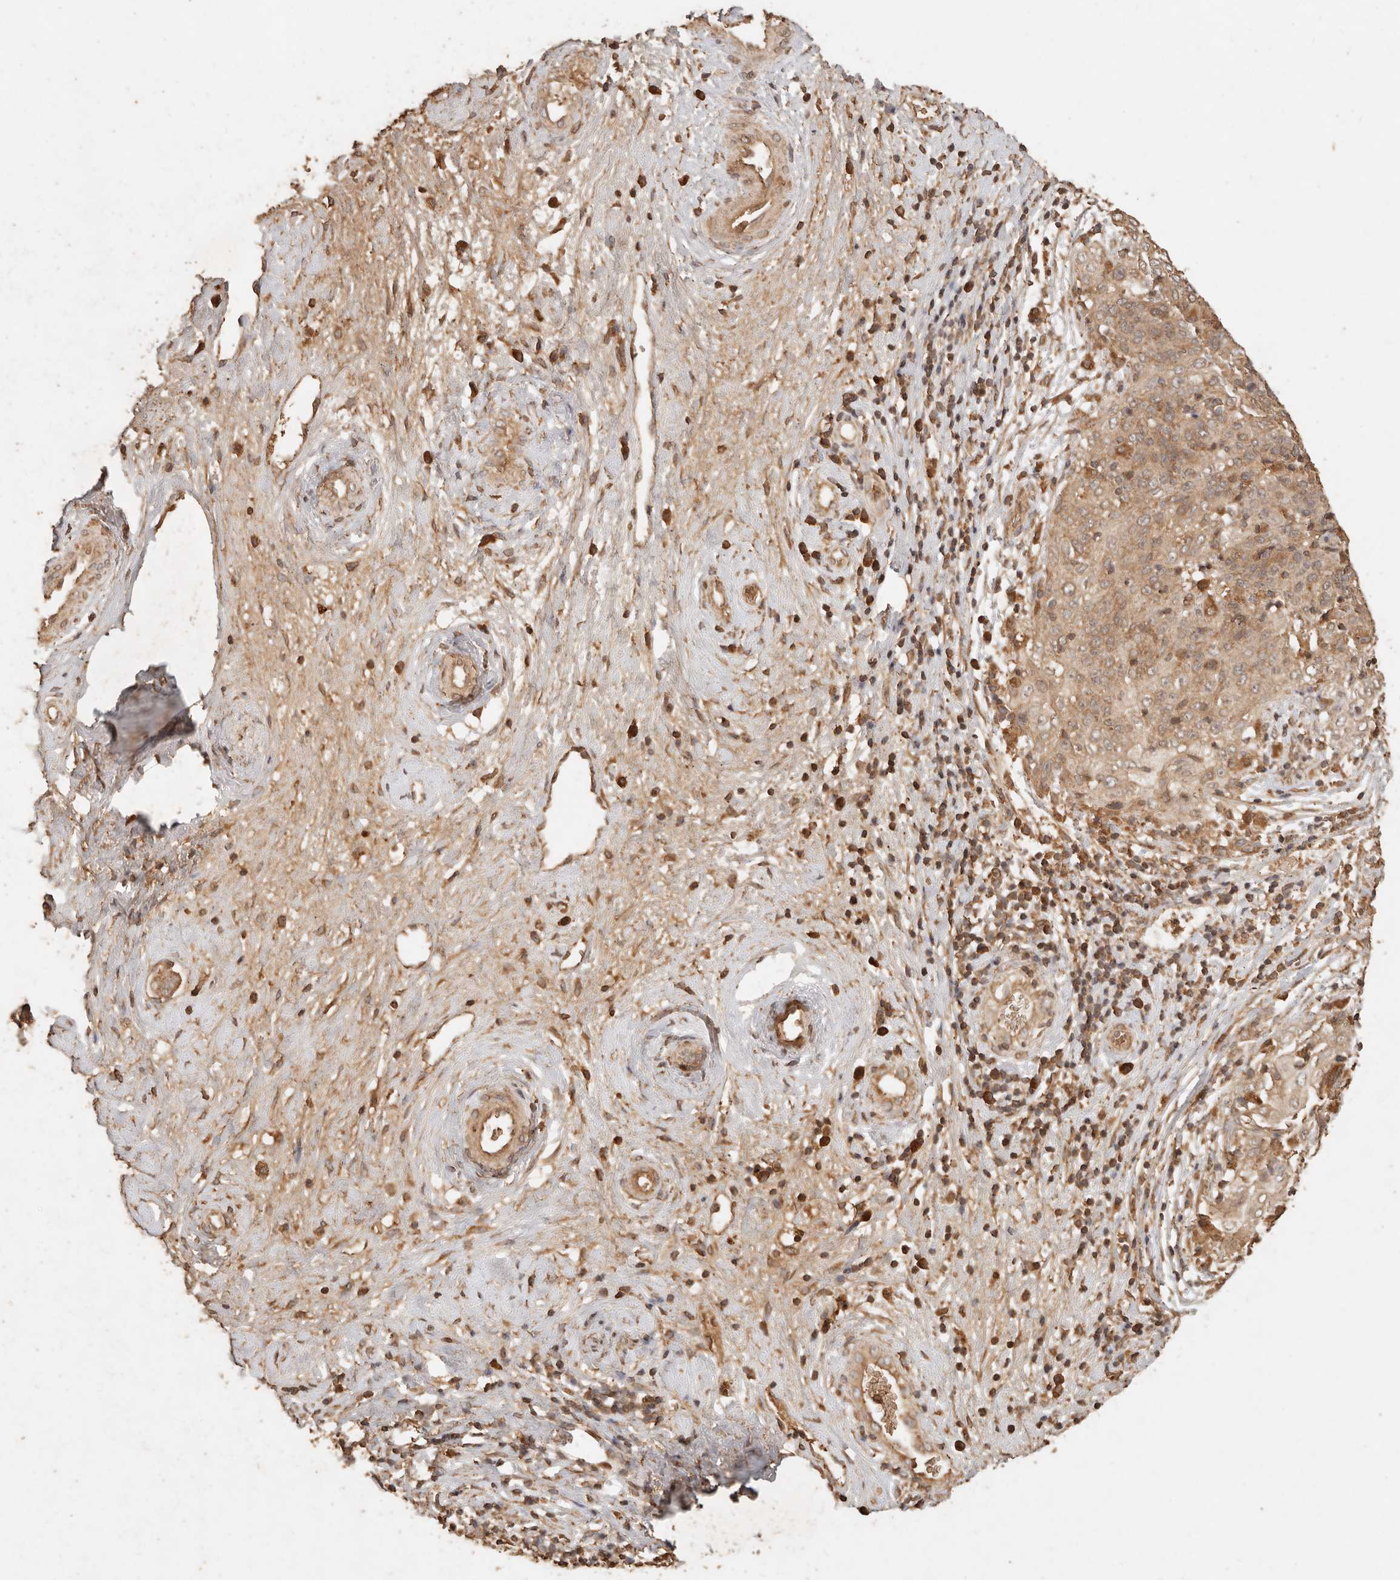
{"staining": {"intensity": "moderate", "quantity": "25%-75%", "location": "cytoplasmic/membranous"}, "tissue": "cervical cancer", "cell_type": "Tumor cells", "image_type": "cancer", "snomed": [{"axis": "morphology", "description": "Squamous cell carcinoma, NOS"}, {"axis": "topography", "description": "Cervix"}], "caption": "A photomicrograph of human cervical cancer stained for a protein reveals moderate cytoplasmic/membranous brown staining in tumor cells.", "gene": "FAM180B", "patient": {"sex": "female", "age": 48}}